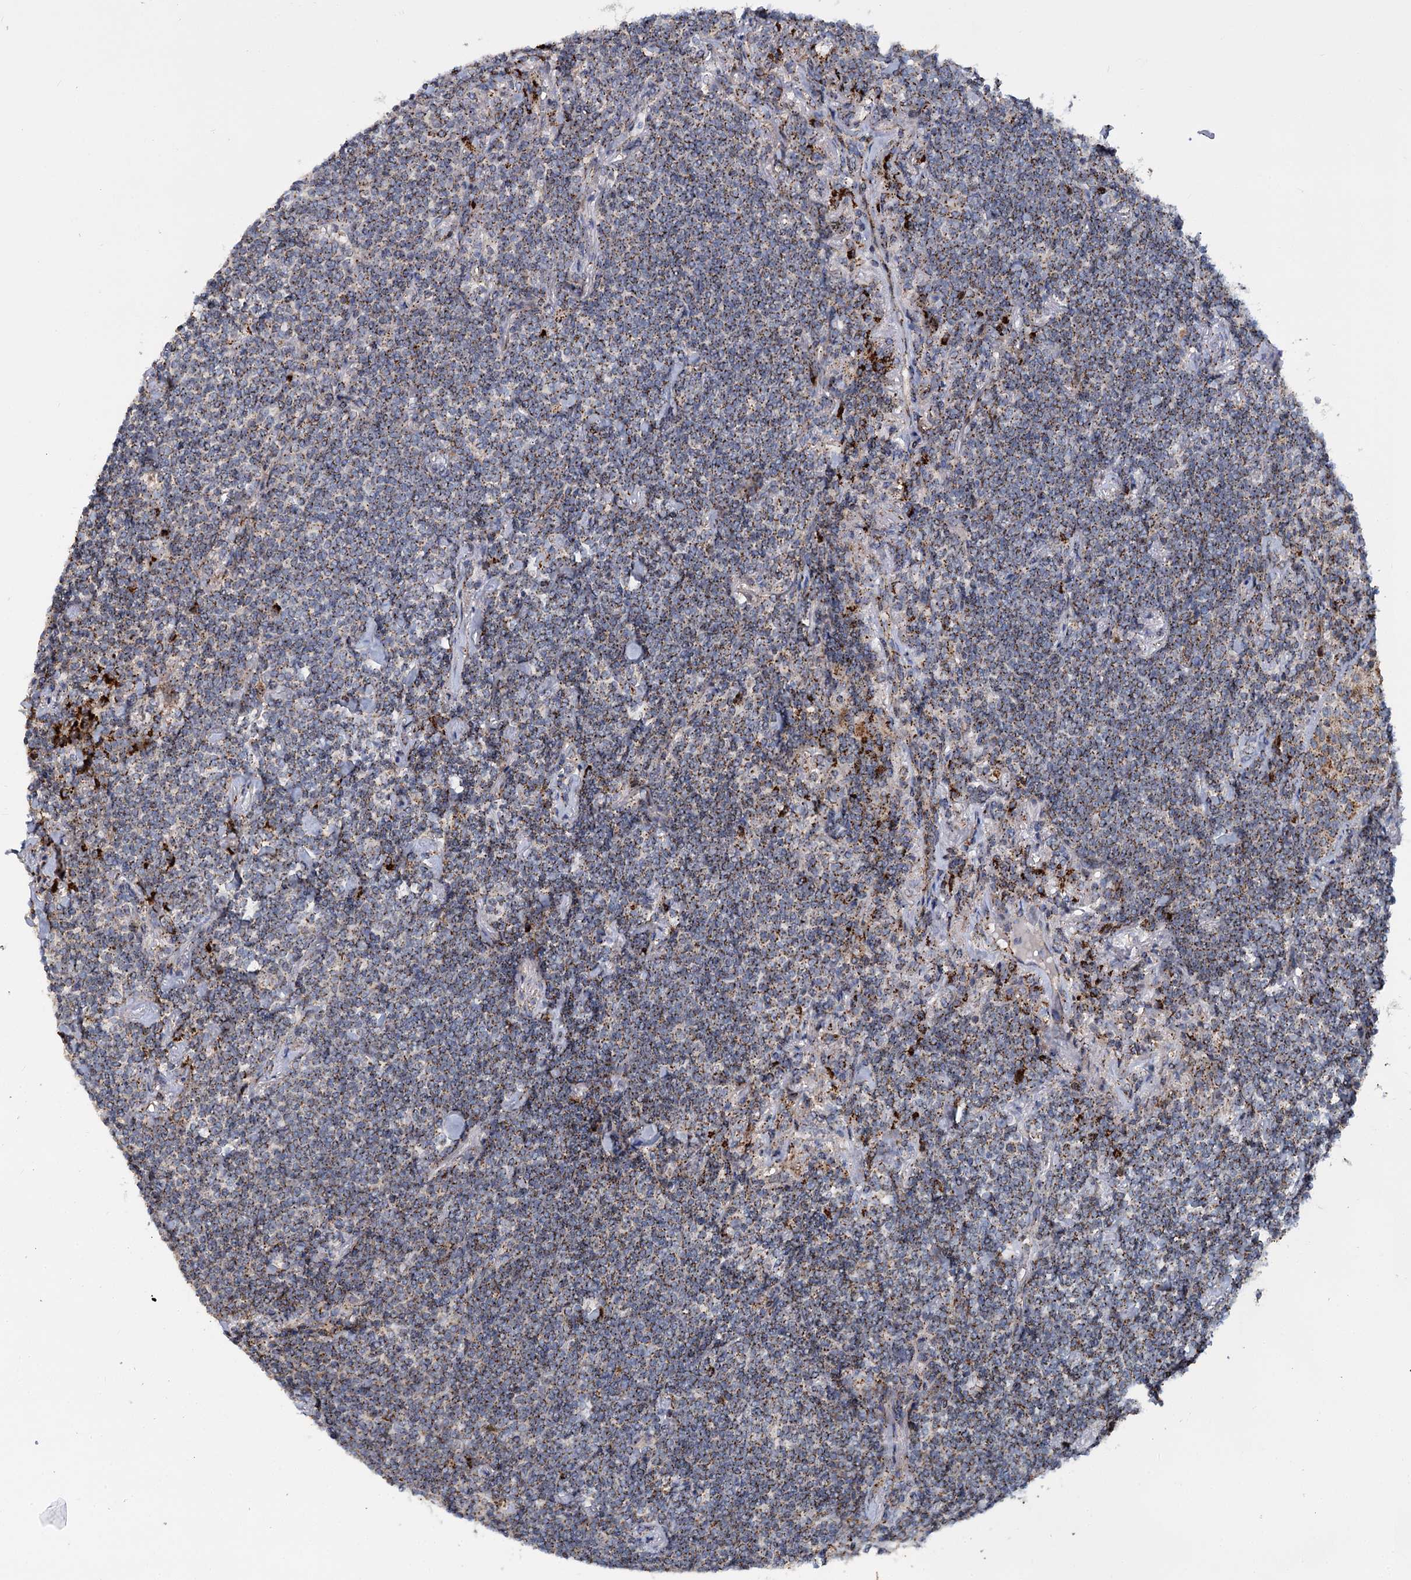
{"staining": {"intensity": "weak", "quantity": ">75%", "location": "cytoplasmic/membranous"}, "tissue": "lymphoma", "cell_type": "Tumor cells", "image_type": "cancer", "snomed": [{"axis": "morphology", "description": "Malignant lymphoma, non-Hodgkin's type, Low grade"}, {"axis": "topography", "description": "Lung"}], "caption": "A high-resolution histopathology image shows immunohistochemistry staining of lymphoma, which reveals weak cytoplasmic/membranous positivity in about >75% of tumor cells.", "gene": "SUPT20H", "patient": {"sex": "female", "age": 71}}